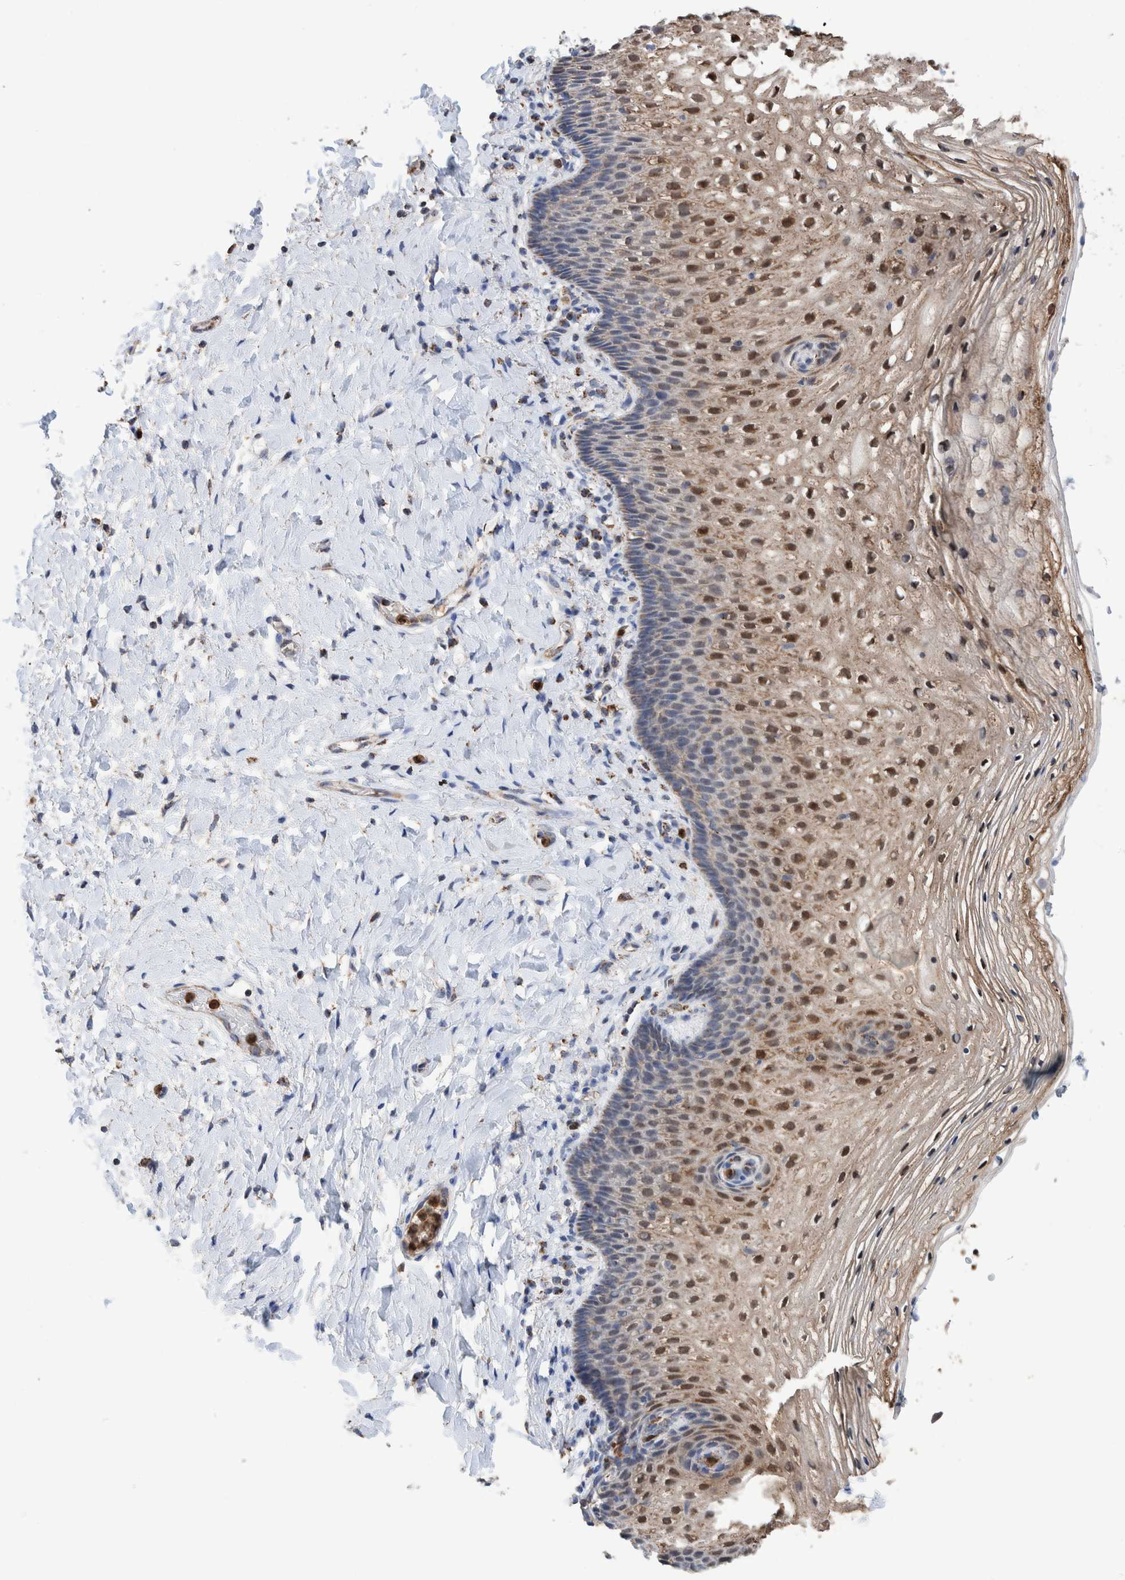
{"staining": {"intensity": "moderate", "quantity": "25%-75%", "location": "cytoplasmic/membranous,nuclear"}, "tissue": "vagina", "cell_type": "Squamous epithelial cells", "image_type": "normal", "snomed": [{"axis": "morphology", "description": "Normal tissue, NOS"}, {"axis": "topography", "description": "Vagina"}], "caption": "Moderate cytoplasmic/membranous,nuclear expression for a protein is identified in about 25%-75% of squamous epithelial cells of normal vagina using immunohistochemistry.", "gene": "DECR1", "patient": {"sex": "female", "age": 60}}